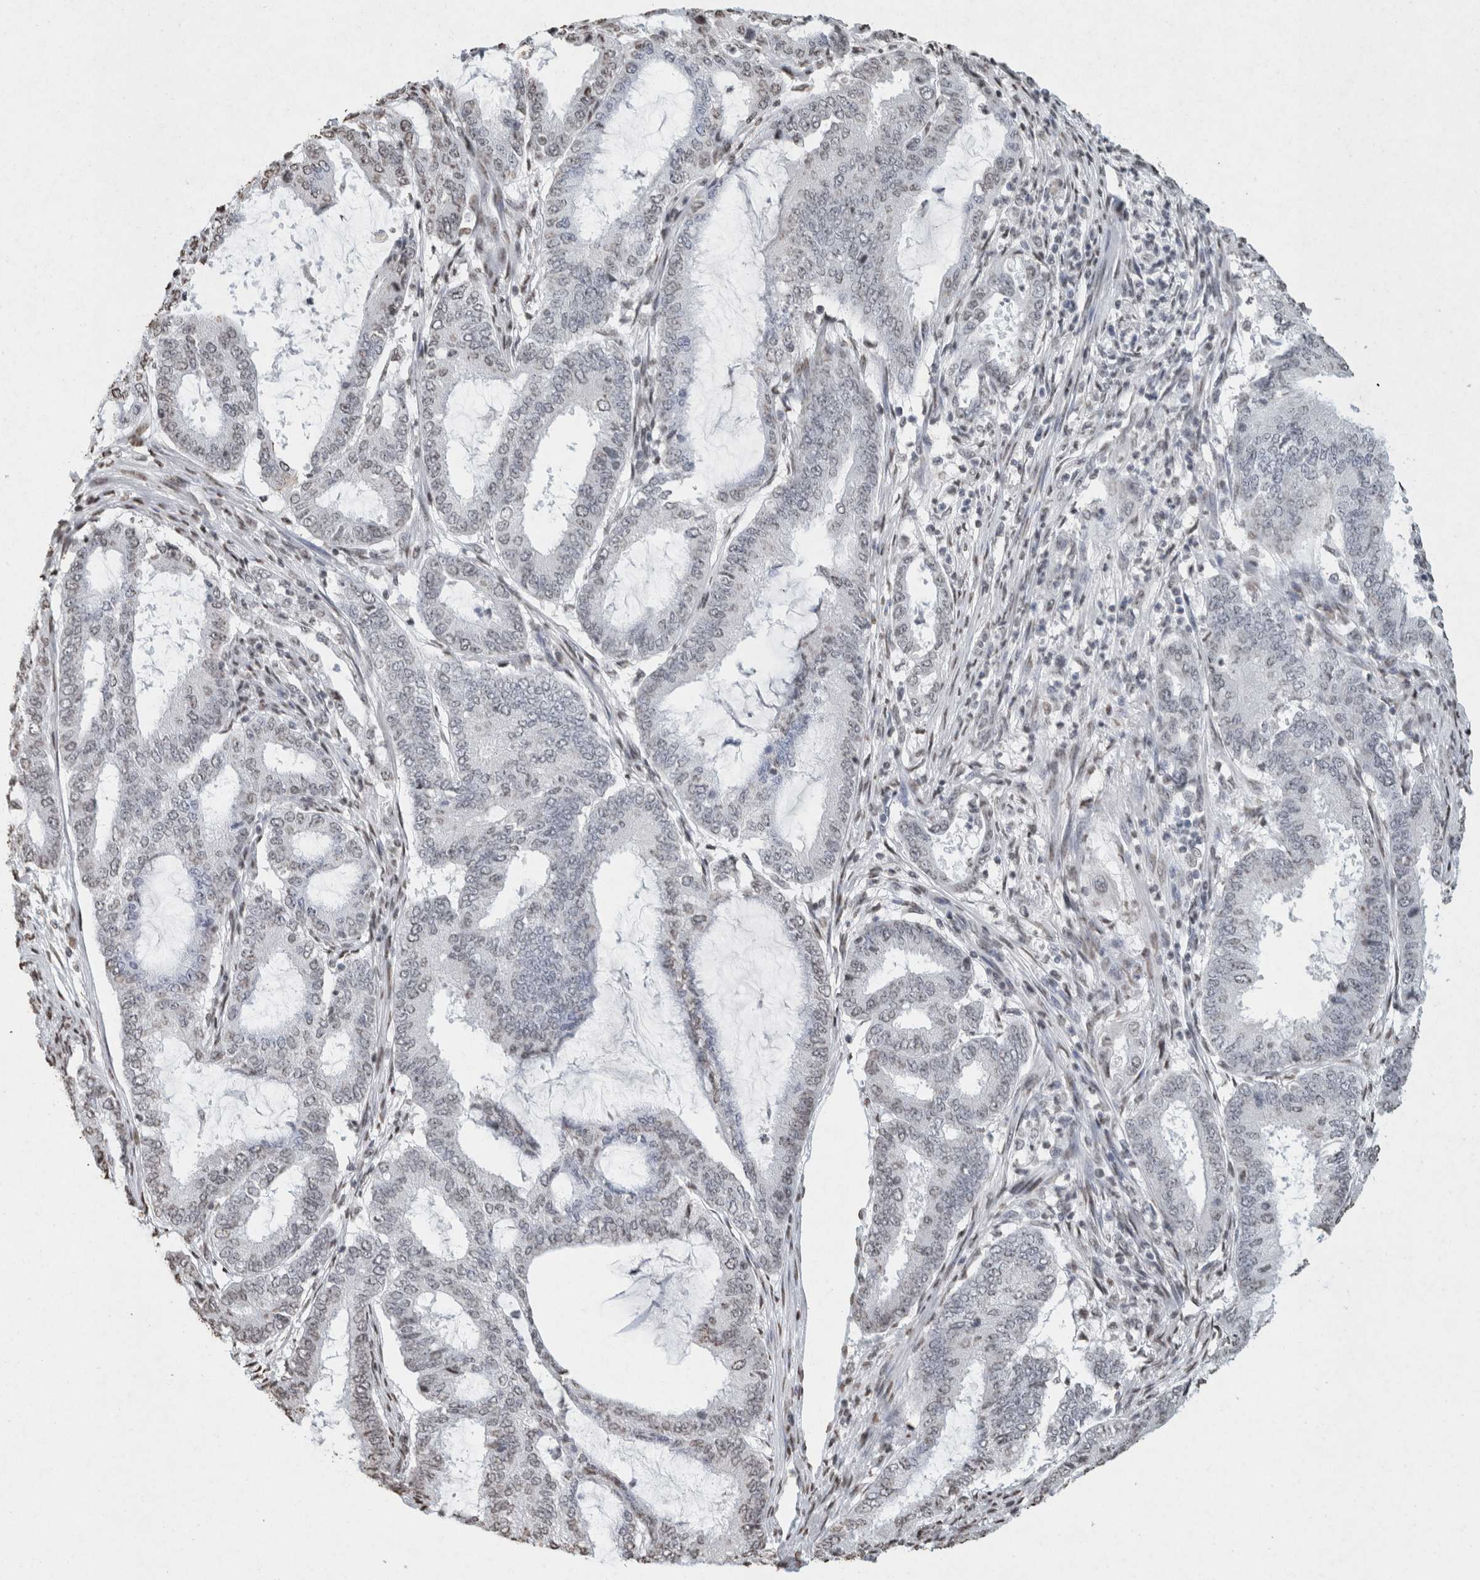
{"staining": {"intensity": "negative", "quantity": "none", "location": "none"}, "tissue": "endometrial cancer", "cell_type": "Tumor cells", "image_type": "cancer", "snomed": [{"axis": "morphology", "description": "Adenocarcinoma, NOS"}, {"axis": "topography", "description": "Endometrium"}], "caption": "Endometrial cancer stained for a protein using IHC reveals no positivity tumor cells.", "gene": "CNTN1", "patient": {"sex": "female", "age": 51}}